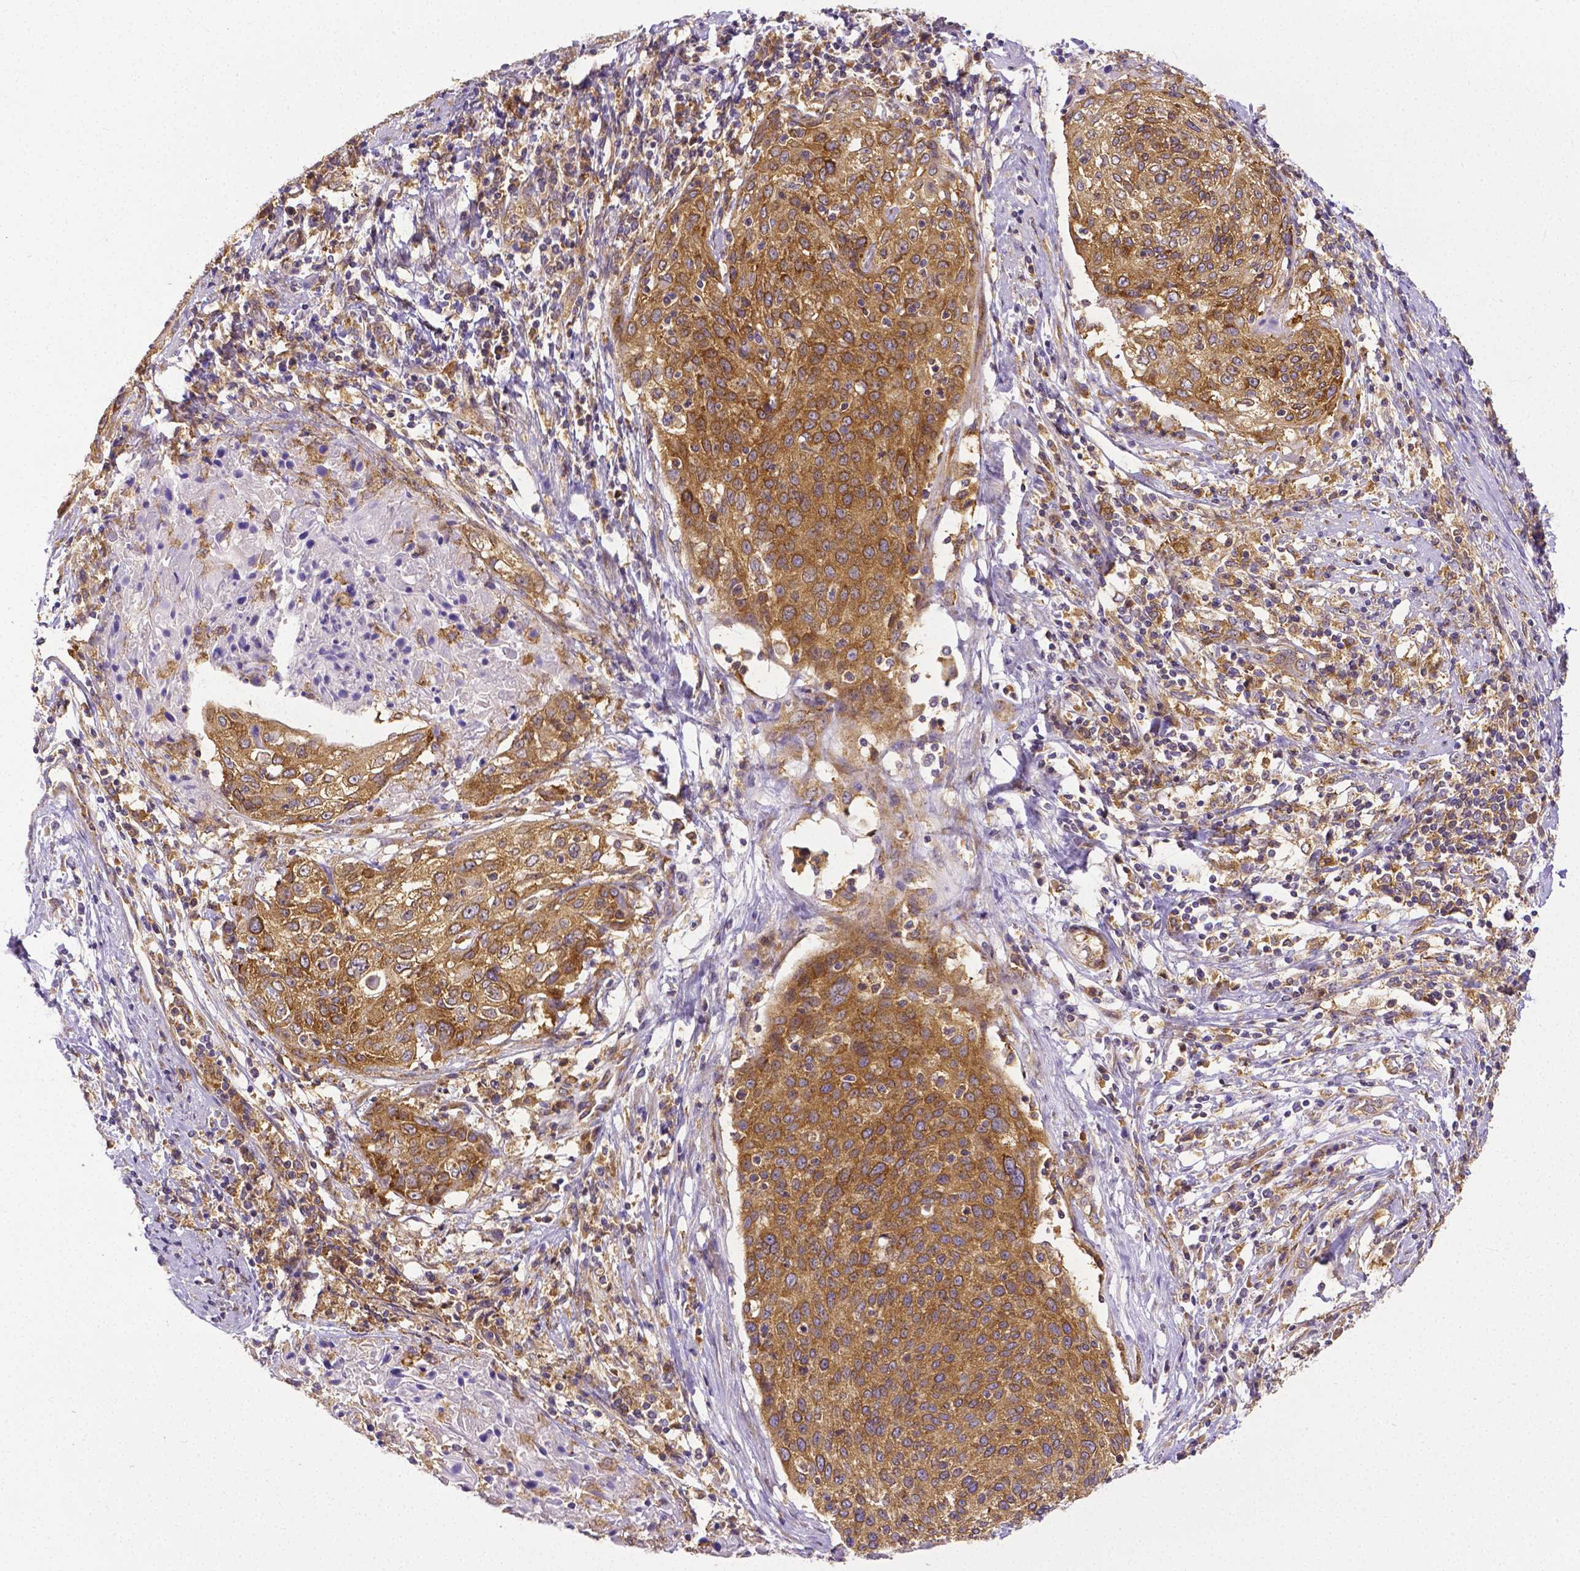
{"staining": {"intensity": "moderate", "quantity": ">75%", "location": "cytoplasmic/membranous"}, "tissue": "cervical cancer", "cell_type": "Tumor cells", "image_type": "cancer", "snomed": [{"axis": "morphology", "description": "Squamous cell carcinoma, NOS"}, {"axis": "topography", "description": "Cervix"}], "caption": "Immunohistochemical staining of cervical squamous cell carcinoma demonstrates moderate cytoplasmic/membranous protein positivity in approximately >75% of tumor cells. (IHC, brightfield microscopy, high magnification).", "gene": "DICER1", "patient": {"sex": "female", "age": 31}}